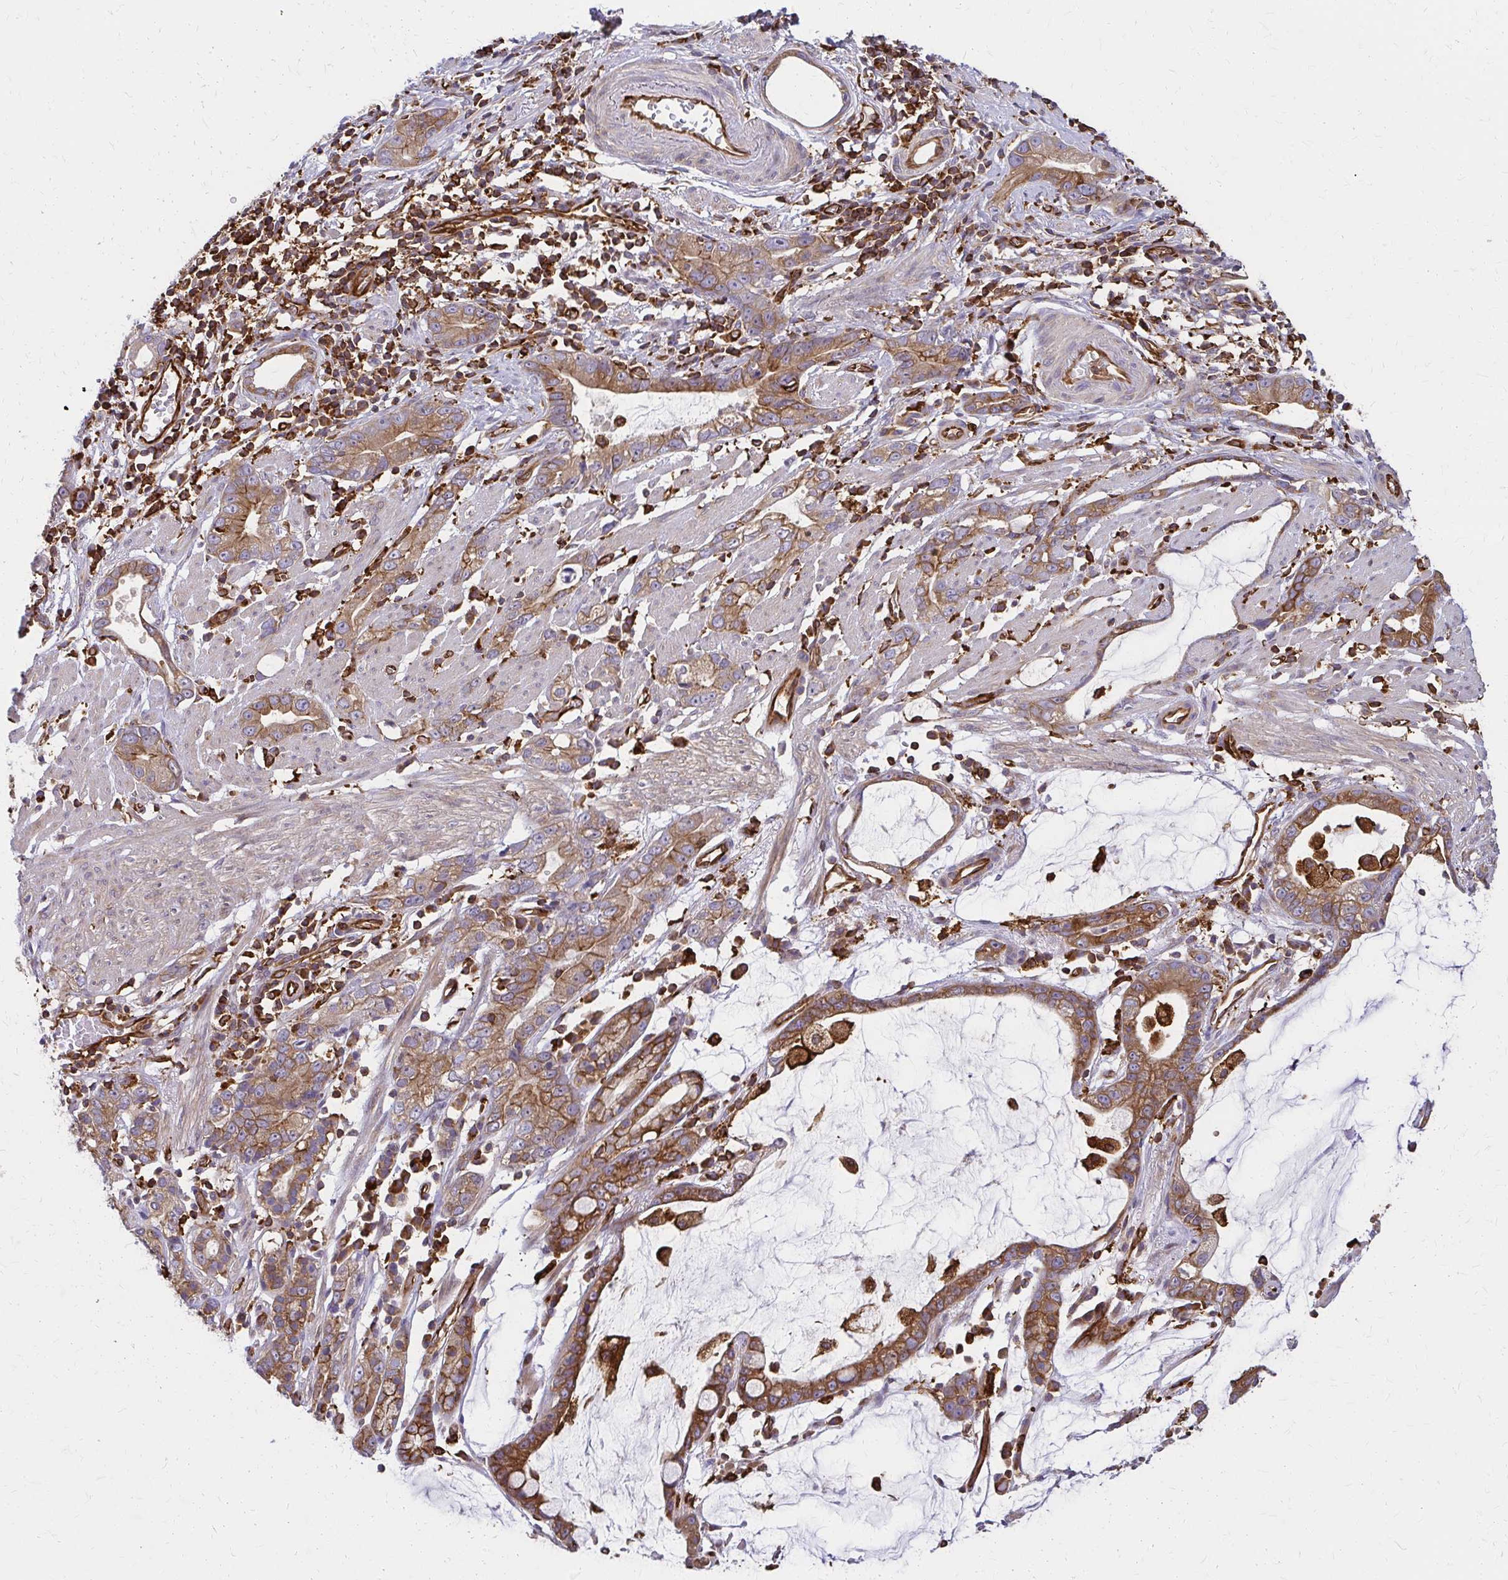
{"staining": {"intensity": "moderate", "quantity": ">75%", "location": "cytoplasmic/membranous"}, "tissue": "stomach cancer", "cell_type": "Tumor cells", "image_type": "cancer", "snomed": [{"axis": "morphology", "description": "Adenocarcinoma, NOS"}, {"axis": "topography", "description": "Stomach"}], "caption": "Immunohistochemistry of adenocarcinoma (stomach) exhibits medium levels of moderate cytoplasmic/membranous expression in about >75% of tumor cells.", "gene": "WASF2", "patient": {"sex": "male", "age": 55}}